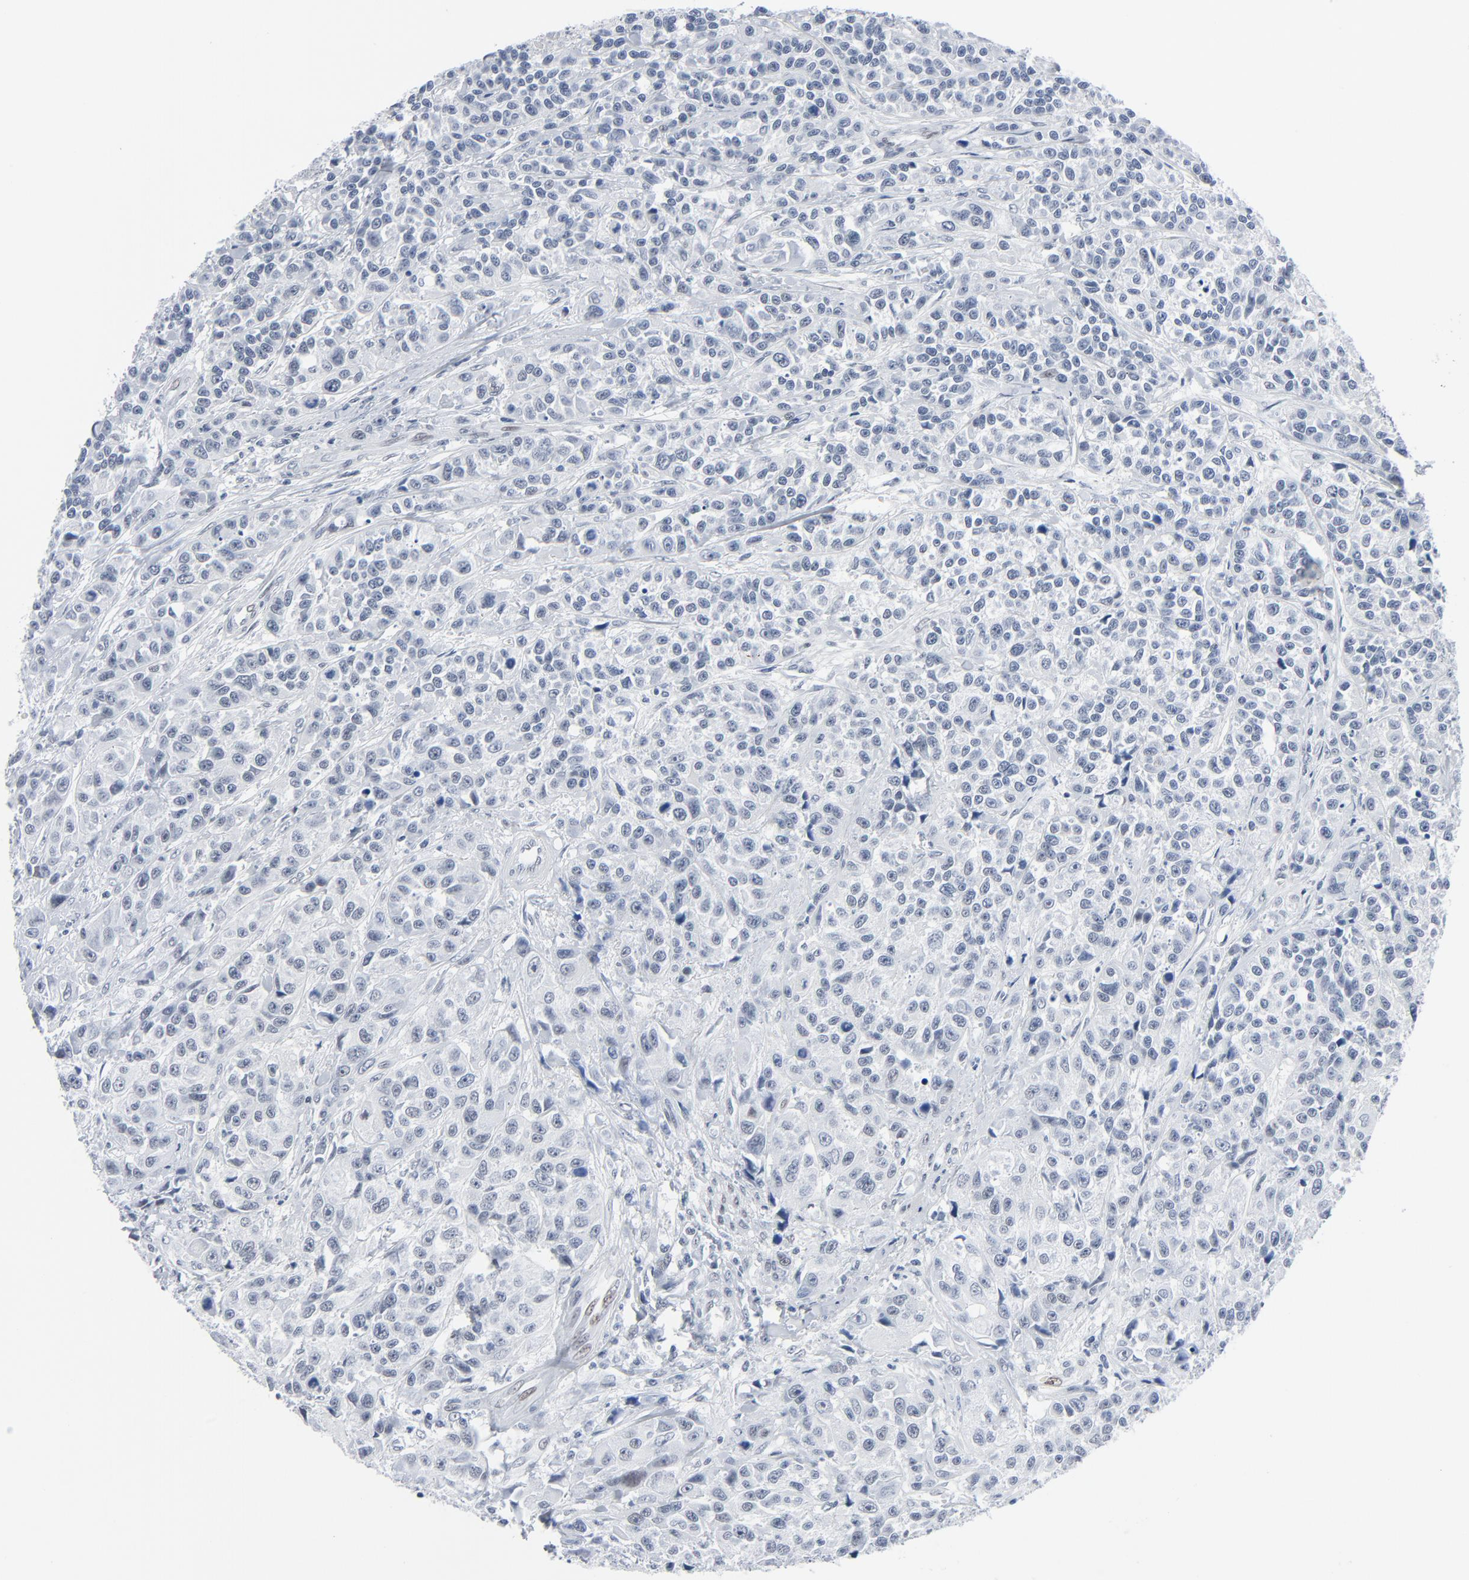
{"staining": {"intensity": "negative", "quantity": "none", "location": "none"}, "tissue": "urothelial cancer", "cell_type": "Tumor cells", "image_type": "cancer", "snomed": [{"axis": "morphology", "description": "Urothelial carcinoma, High grade"}, {"axis": "topography", "description": "Urinary bladder"}], "caption": "Immunohistochemistry (IHC) photomicrograph of urothelial cancer stained for a protein (brown), which demonstrates no expression in tumor cells. Brightfield microscopy of immunohistochemistry (IHC) stained with DAB (brown) and hematoxylin (blue), captured at high magnification.", "gene": "SIRT1", "patient": {"sex": "female", "age": 81}}